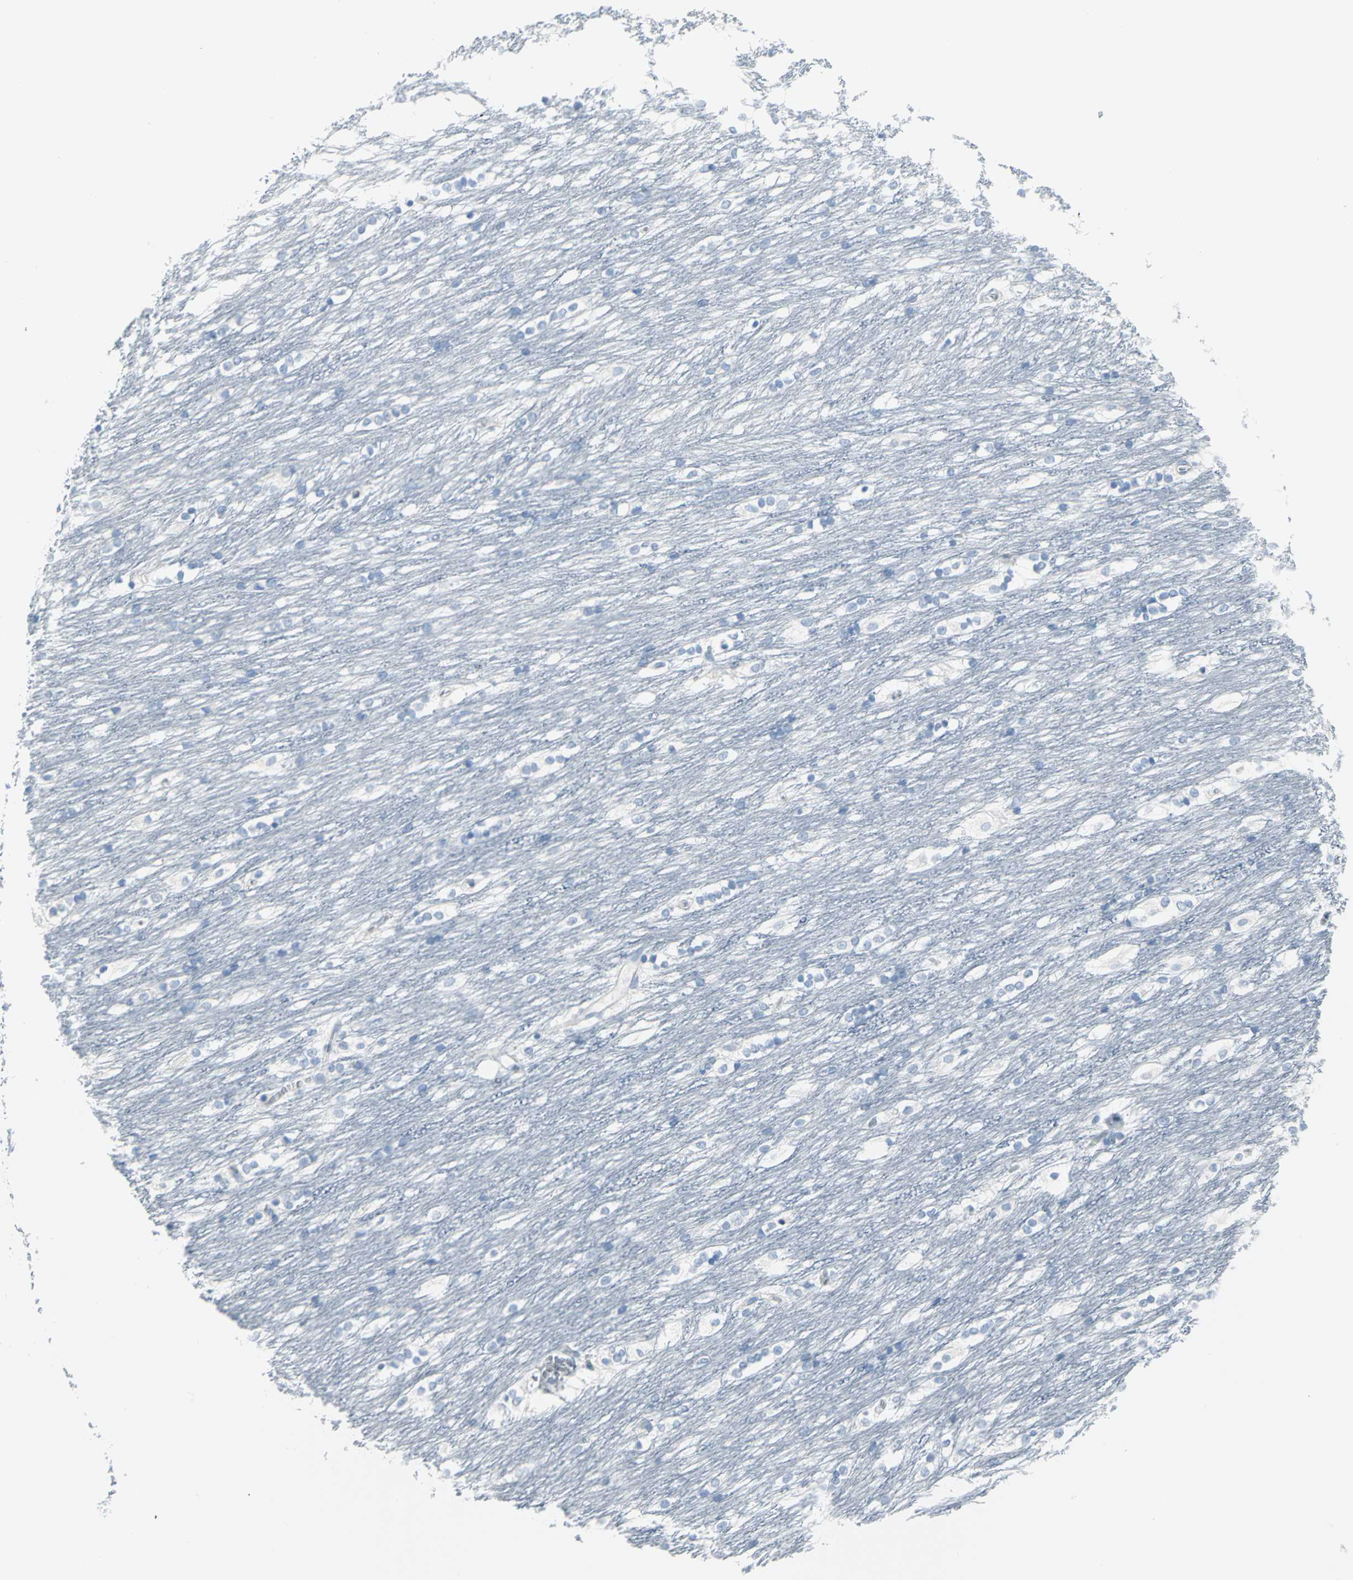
{"staining": {"intensity": "negative", "quantity": "none", "location": "none"}, "tissue": "caudate", "cell_type": "Glial cells", "image_type": "normal", "snomed": [{"axis": "morphology", "description": "Normal tissue, NOS"}, {"axis": "topography", "description": "Lateral ventricle wall"}], "caption": "Unremarkable caudate was stained to show a protein in brown. There is no significant expression in glial cells.", "gene": "MCM3", "patient": {"sex": "female", "age": 19}}